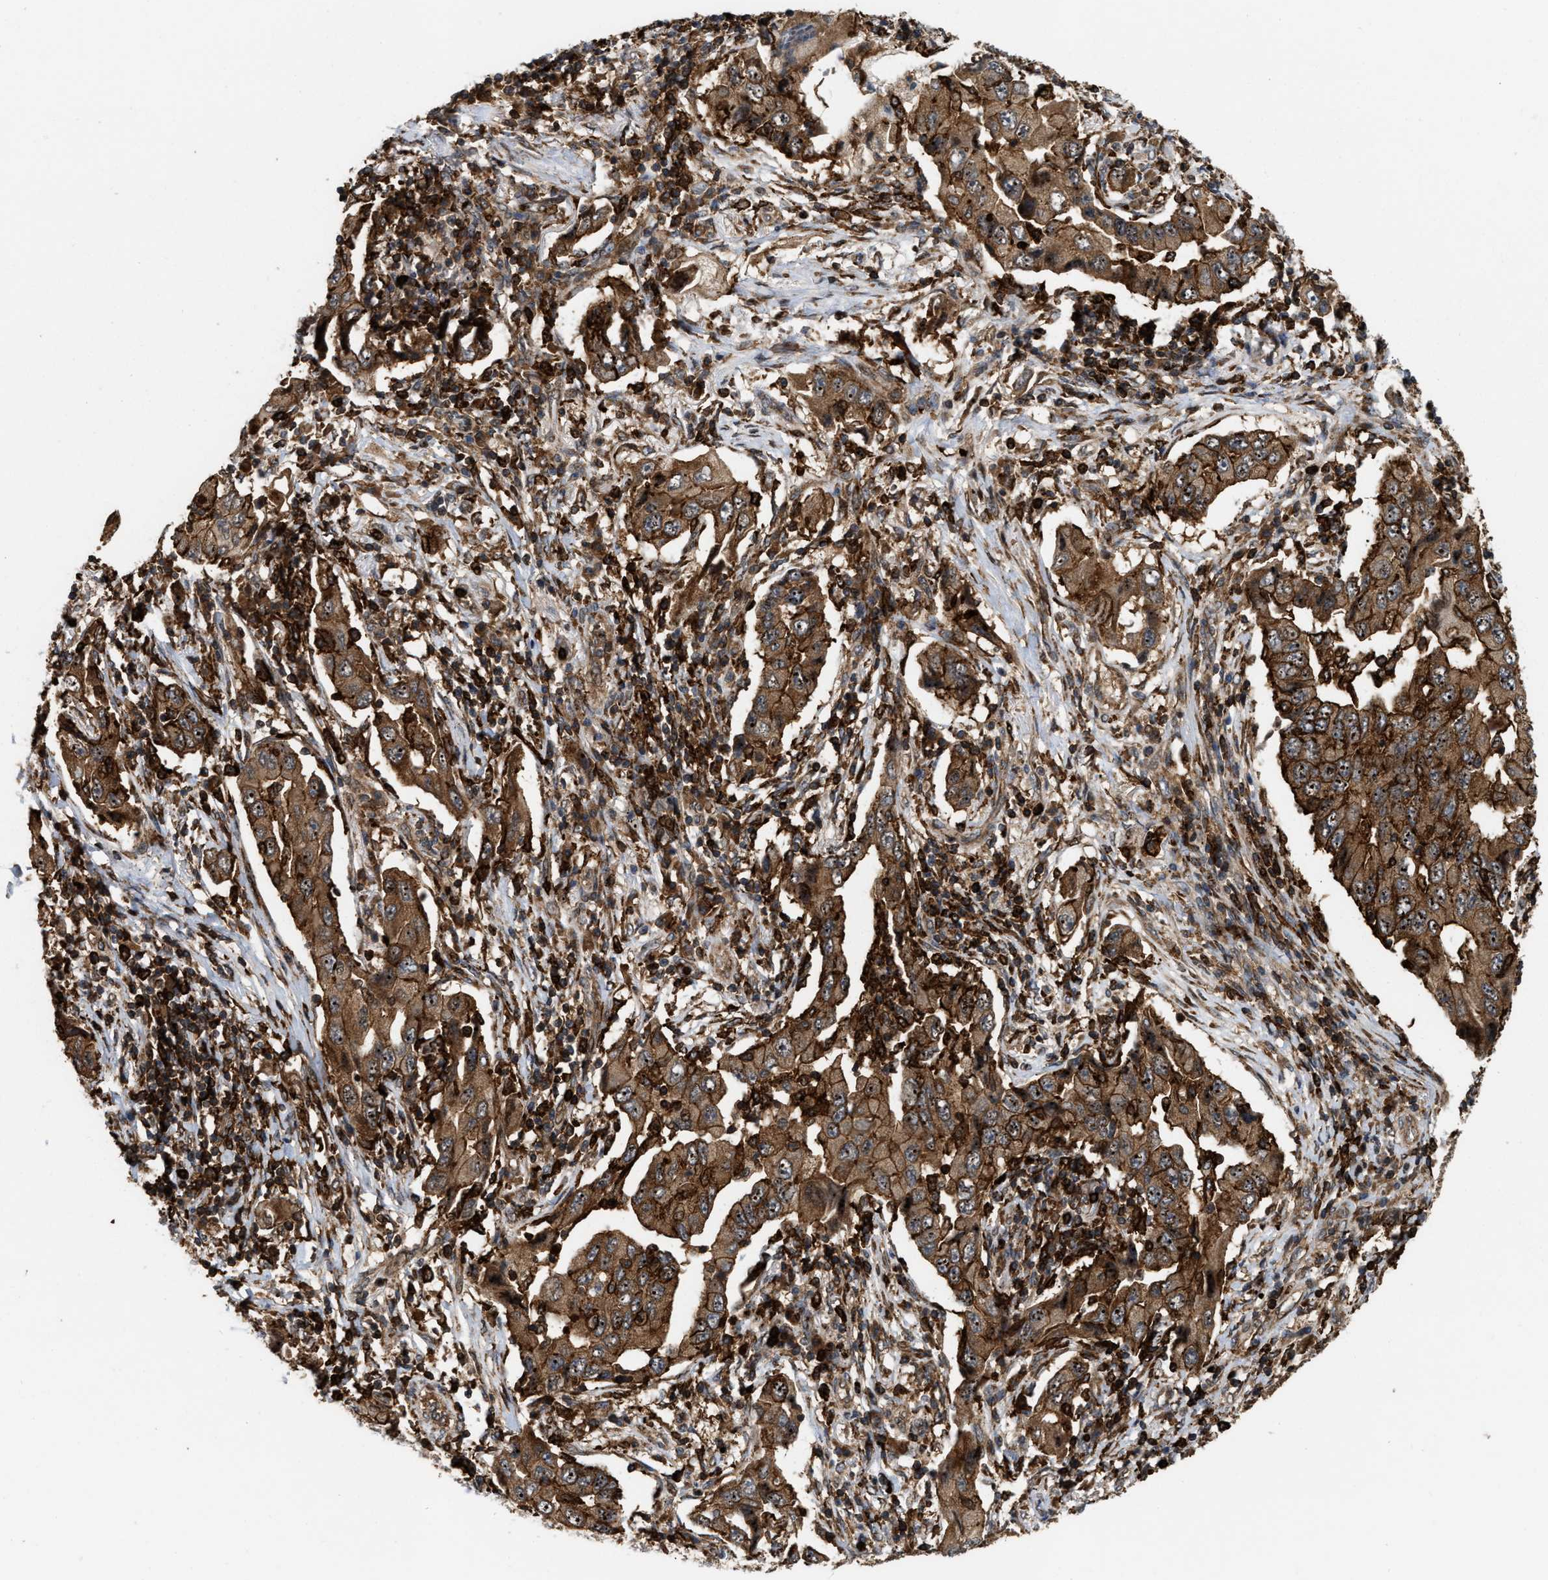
{"staining": {"intensity": "strong", "quantity": ">75%", "location": "cytoplasmic/membranous,nuclear"}, "tissue": "lung cancer", "cell_type": "Tumor cells", "image_type": "cancer", "snomed": [{"axis": "morphology", "description": "Adenocarcinoma, NOS"}, {"axis": "topography", "description": "Lung"}], "caption": "Immunohistochemistry photomicrograph of neoplastic tissue: lung adenocarcinoma stained using immunohistochemistry displays high levels of strong protein expression localized specifically in the cytoplasmic/membranous and nuclear of tumor cells, appearing as a cytoplasmic/membranous and nuclear brown color.", "gene": "IQCE", "patient": {"sex": "female", "age": 65}}